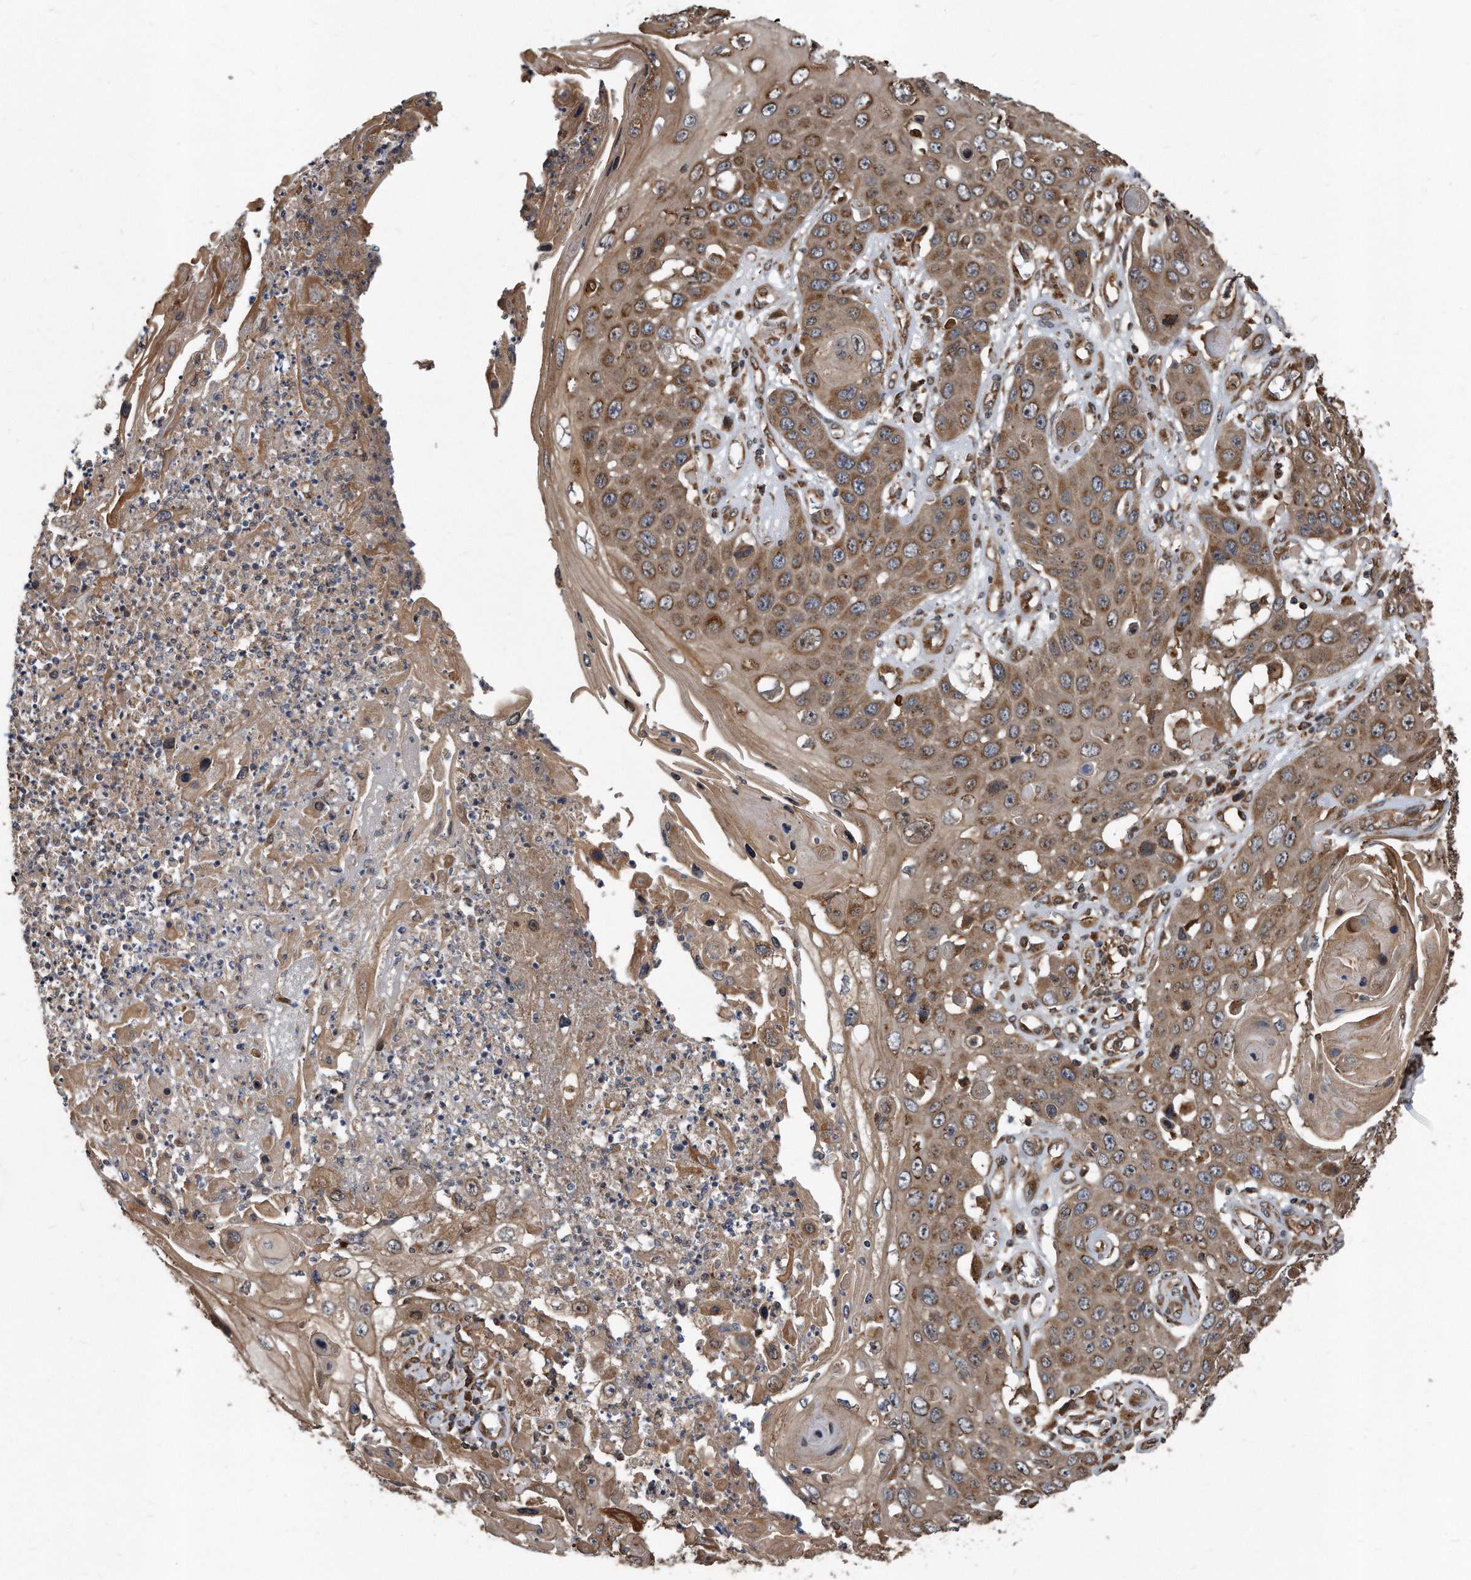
{"staining": {"intensity": "moderate", "quantity": ">75%", "location": "cytoplasmic/membranous"}, "tissue": "skin cancer", "cell_type": "Tumor cells", "image_type": "cancer", "snomed": [{"axis": "morphology", "description": "Squamous cell carcinoma, NOS"}, {"axis": "topography", "description": "Skin"}], "caption": "The image displays a brown stain indicating the presence of a protein in the cytoplasmic/membranous of tumor cells in skin squamous cell carcinoma. Nuclei are stained in blue.", "gene": "FAM136A", "patient": {"sex": "male", "age": 55}}